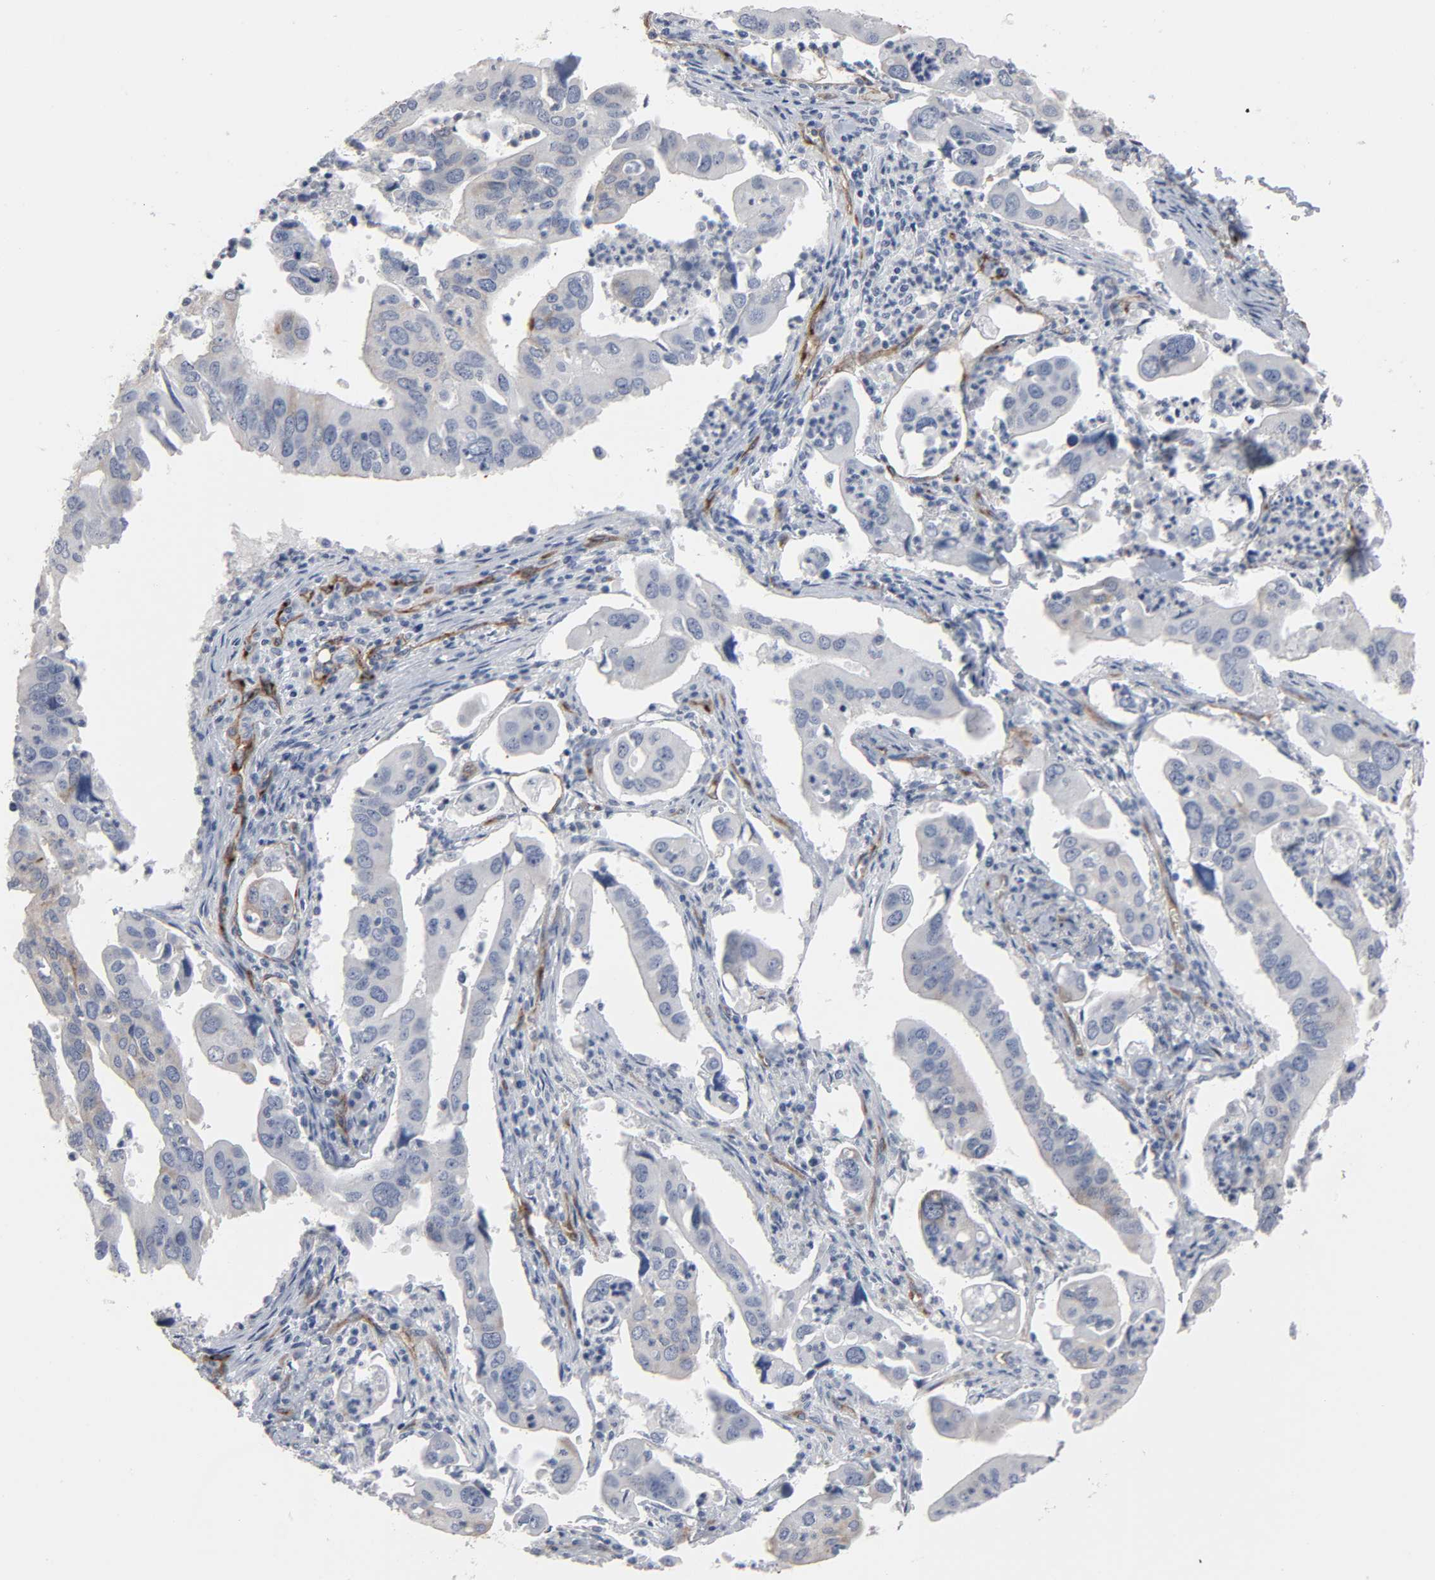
{"staining": {"intensity": "negative", "quantity": "none", "location": "none"}, "tissue": "lung cancer", "cell_type": "Tumor cells", "image_type": "cancer", "snomed": [{"axis": "morphology", "description": "Adenocarcinoma, NOS"}, {"axis": "topography", "description": "Lung"}], "caption": "Protein analysis of lung cancer (adenocarcinoma) exhibits no significant positivity in tumor cells.", "gene": "KDR", "patient": {"sex": "male", "age": 48}}